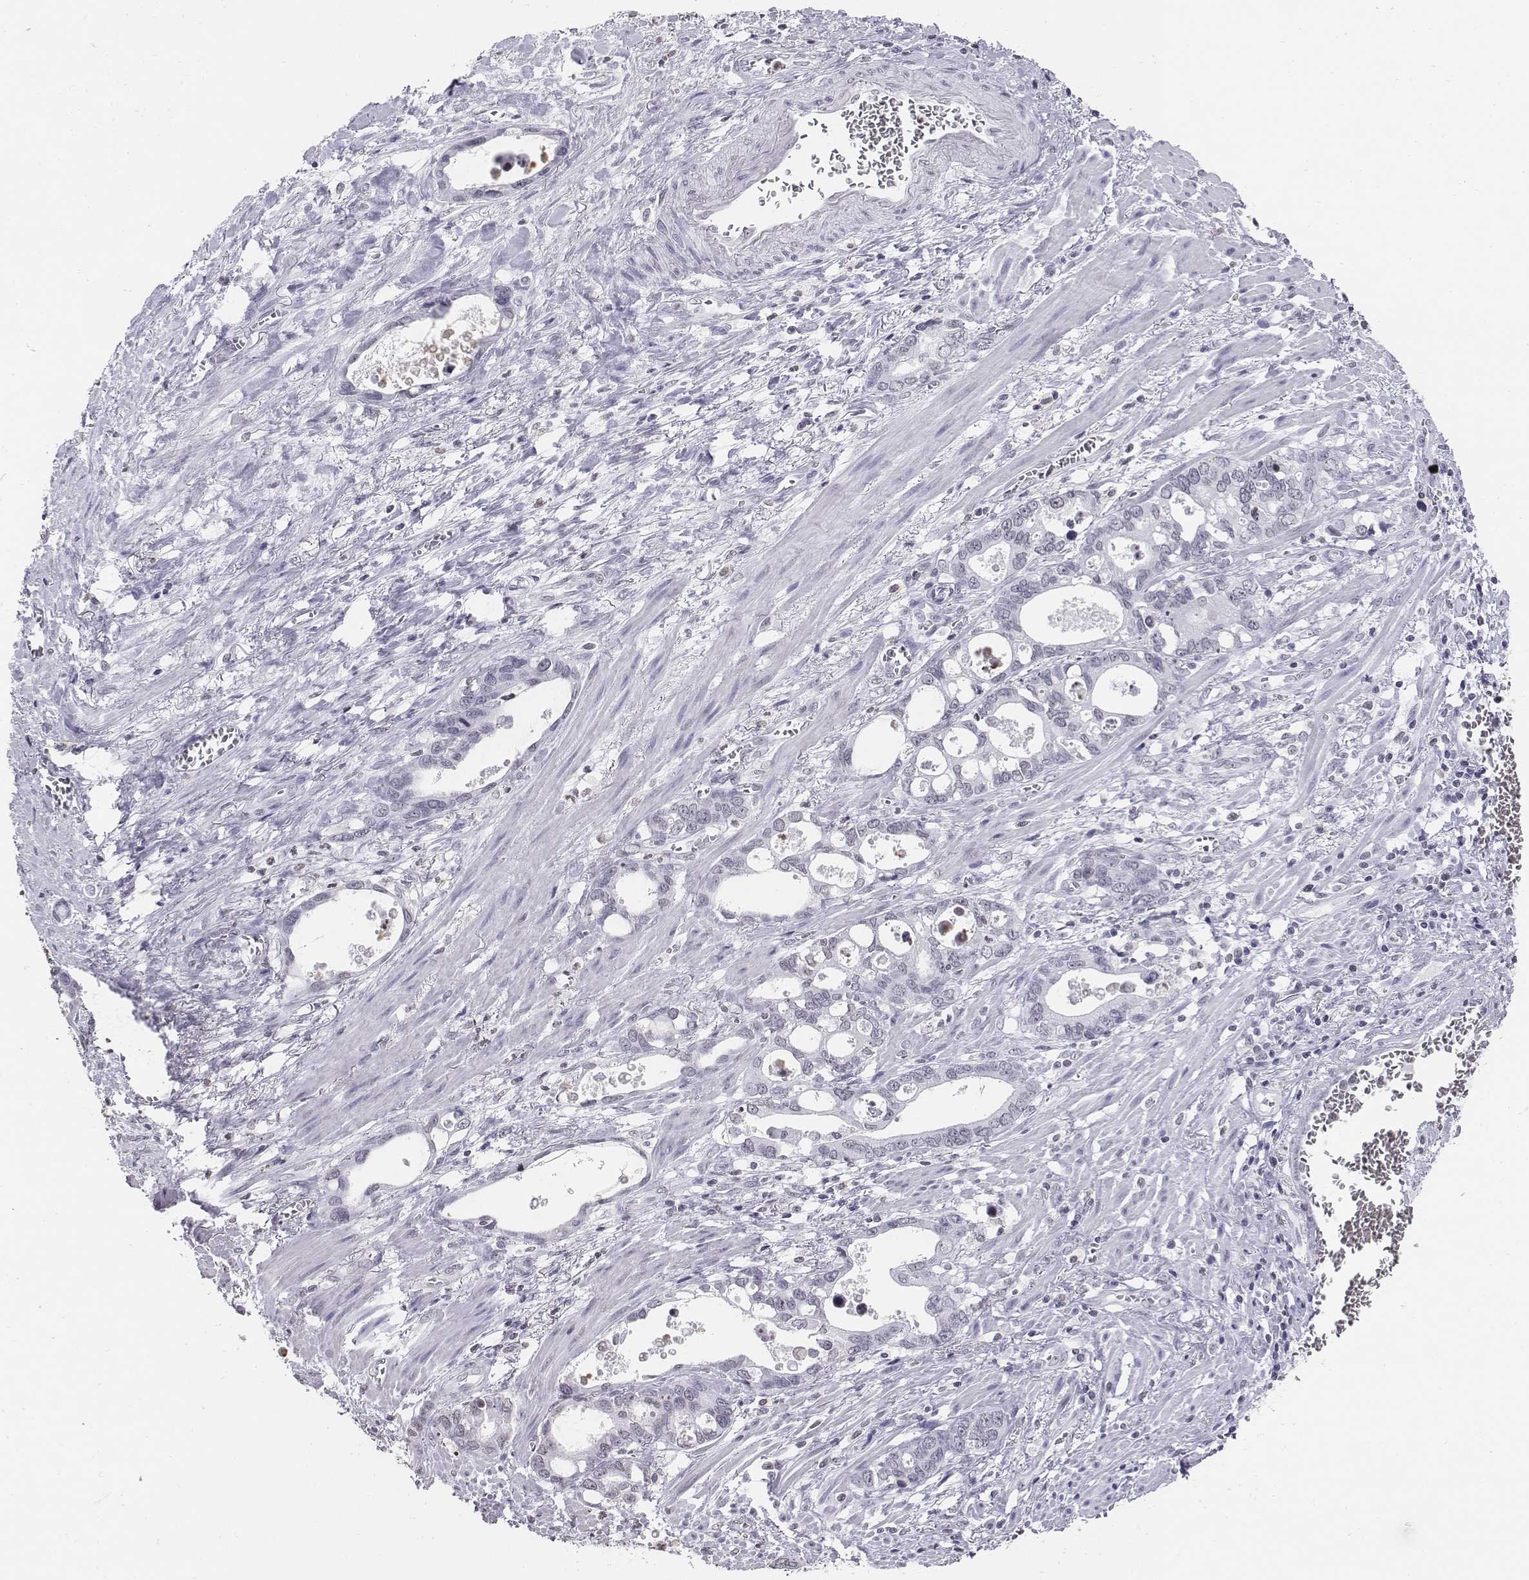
{"staining": {"intensity": "negative", "quantity": "none", "location": "none"}, "tissue": "stomach cancer", "cell_type": "Tumor cells", "image_type": "cancer", "snomed": [{"axis": "morphology", "description": "Normal tissue, NOS"}, {"axis": "morphology", "description": "Adenocarcinoma, NOS"}, {"axis": "topography", "description": "Esophagus"}, {"axis": "topography", "description": "Stomach, upper"}], "caption": "Tumor cells show no significant expression in adenocarcinoma (stomach). The staining was performed using DAB to visualize the protein expression in brown, while the nuclei were stained in blue with hematoxylin (Magnification: 20x).", "gene": "BARHL1", "patient": {"sex": "male", "age": 74}}